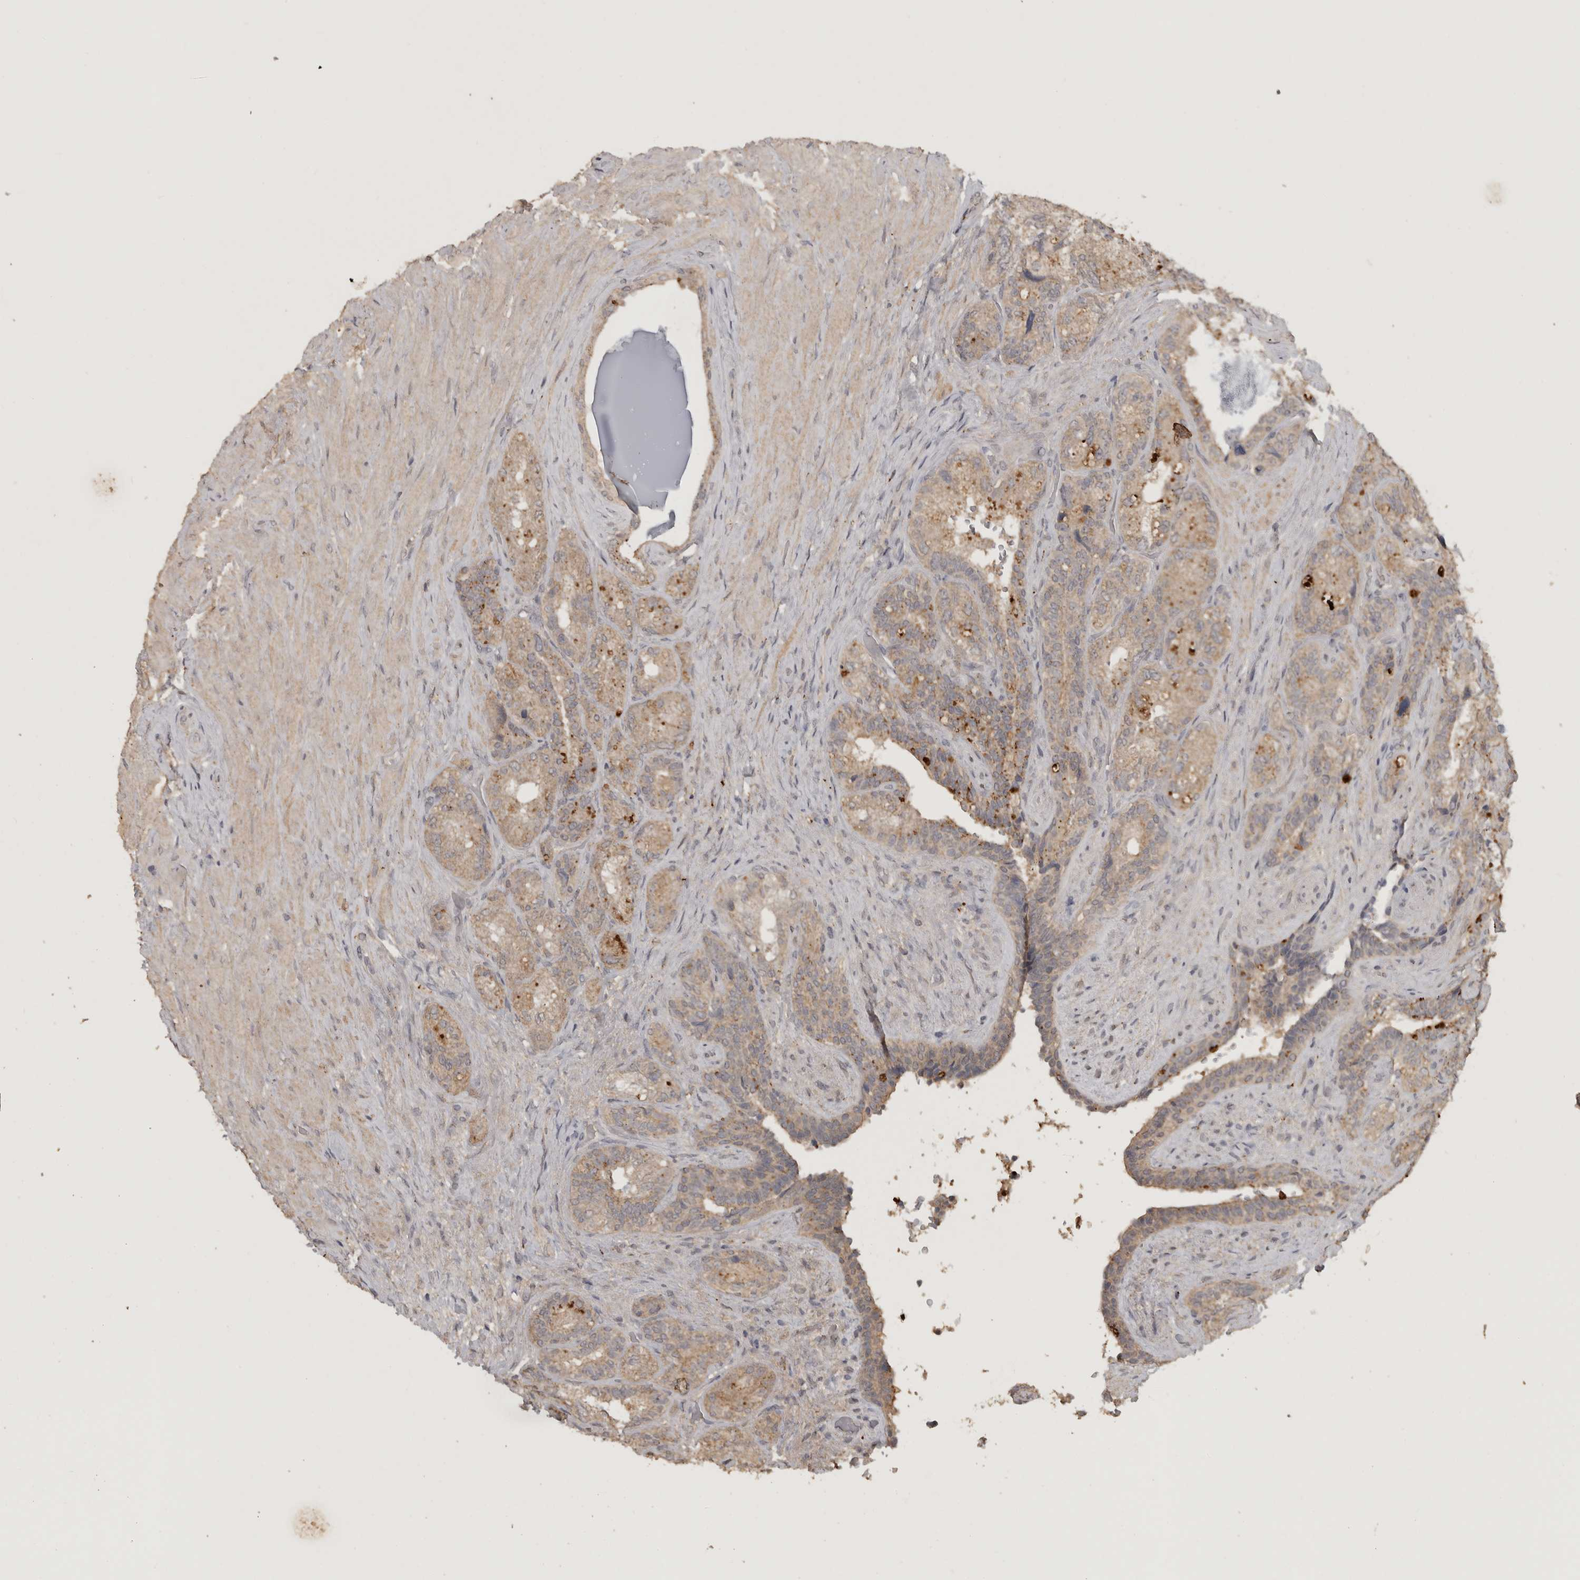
{"staining": {"intensity": "weak", "quantity": ">75%", "location": "cytoplasmic/membranous"}, "tissue": "seminal vesicle", "cell_type": "Glandular cells", "image_type": "normal", "snomed": [{"axis": "morphology", "description": "Normal tissue, NOS"}, {"axis": "topography", "description": "Prostate"}, {"axis": "topography", "description": "Seminal veicle"}], "caption": "Human seminal vesicle stained for a protein (brown) displays weak cytoplasmic/membranous positive staining in about >75% of glandular cells.", "gene": "ADAMTS4", "patient": {"sex": "male", "age": 67}}